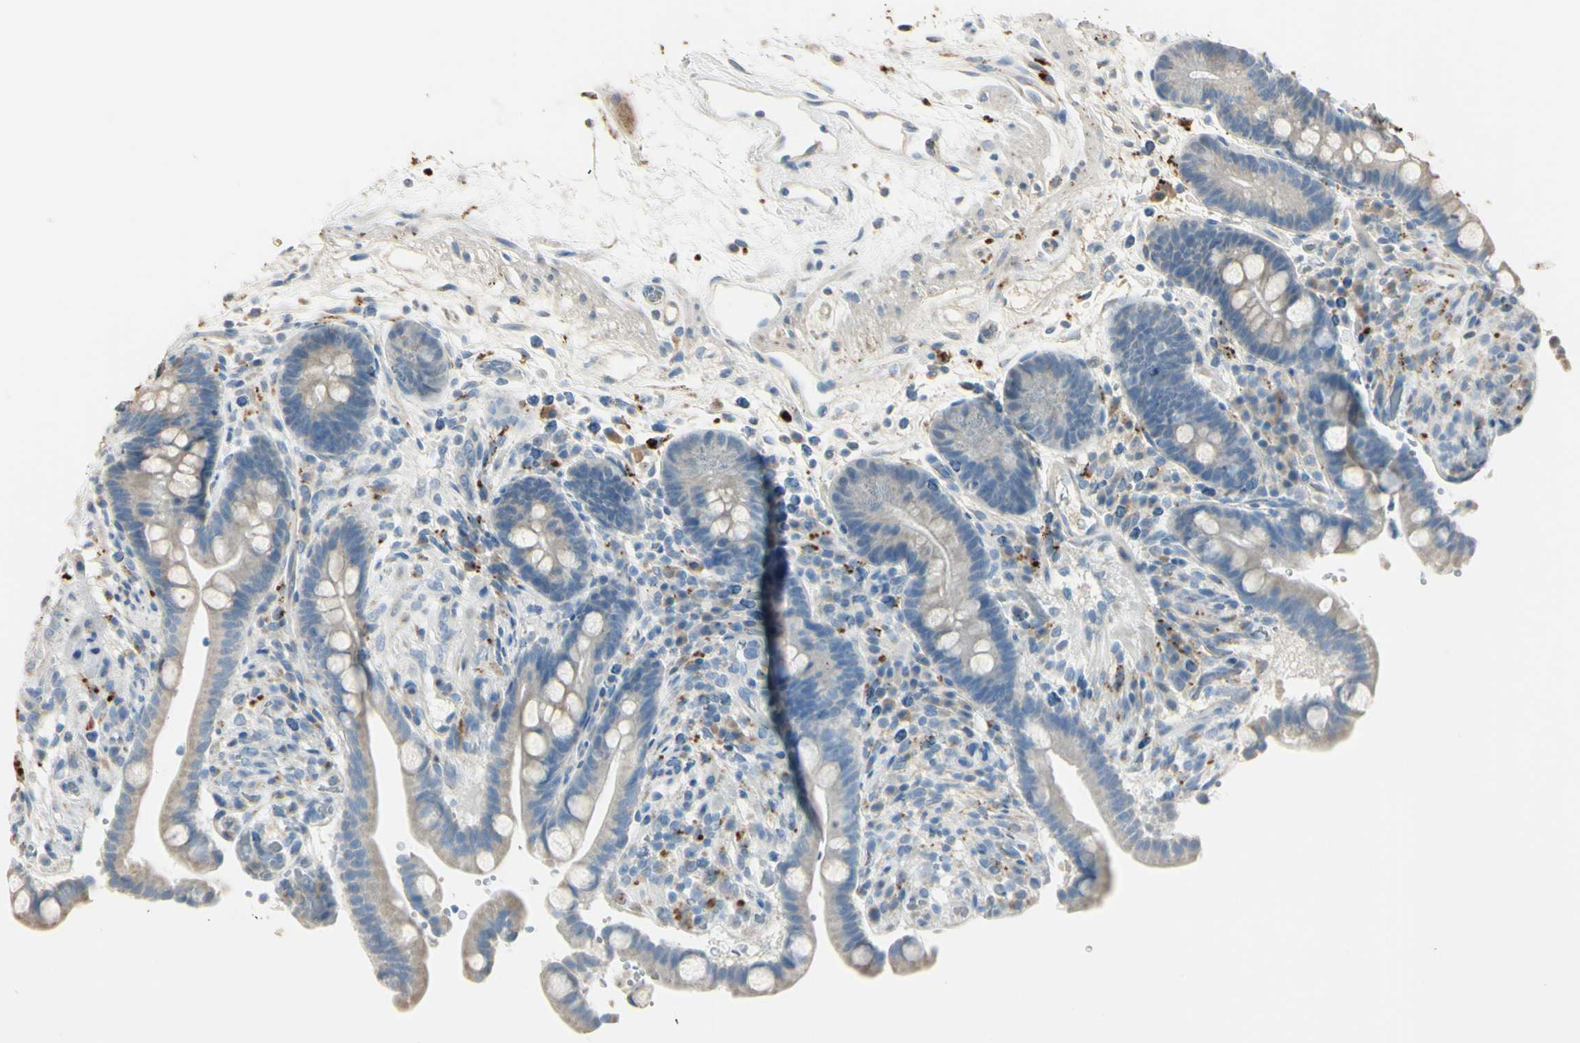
{"staining": {"intensity": "weak", "quantity": ">75%", "location": "cytoplasmic/membranous"}, "tissue": "colon", "cell_type": "Endothelial cells", "image_type": "normal", "snomed": [{"axis": "morphology", "description": "Normal tissue, NOS"}, {"axis": "topography", "description": "Colon"}], "caption": "This is a photomicrograph of IHC staining of benign colon, which shows weak expression in the cytoplasmic/membranous of endothelial cells.", "gene": "ANGPTL1", "patient": {"sex": "male", "age": 73}}